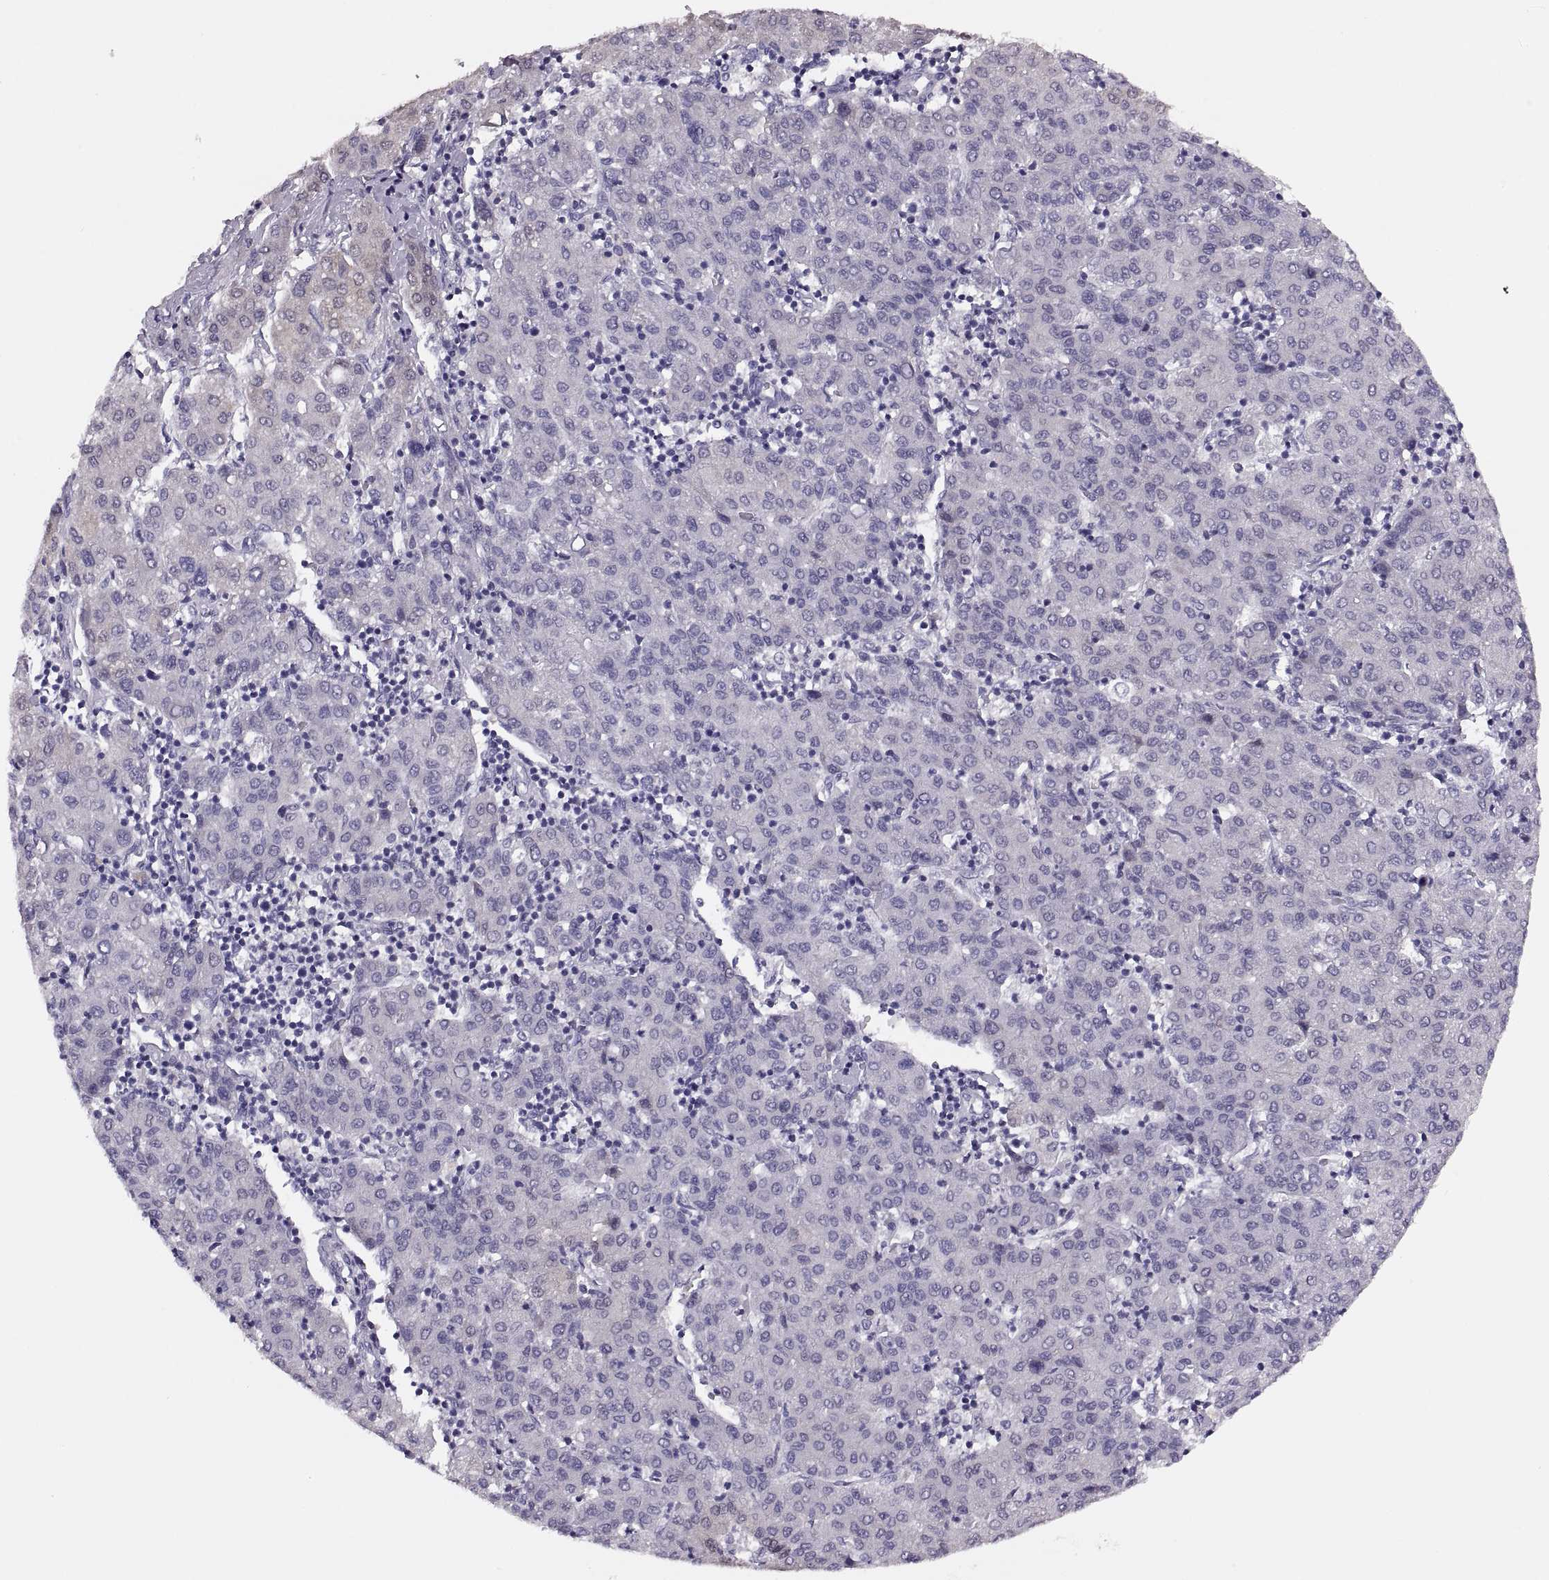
{"staining": {"intensity": "negative", "quantity": "none", "location": "none"}, "tissue": "liver cancer", "cell_type": "Tumor cells", "image_type": "cancer", "snomed": [{"axis": "morphology", "description": "Carcinoma, Hepatocellular, NOS"}, {"axis": "topography", "description": "Liver"}], "caption": "The IHC histopathology image has no significant staining in tumor cells of liver cancer tissue.", "gene": "ADH6", "patient": {"sex": "male", "age": 65}}